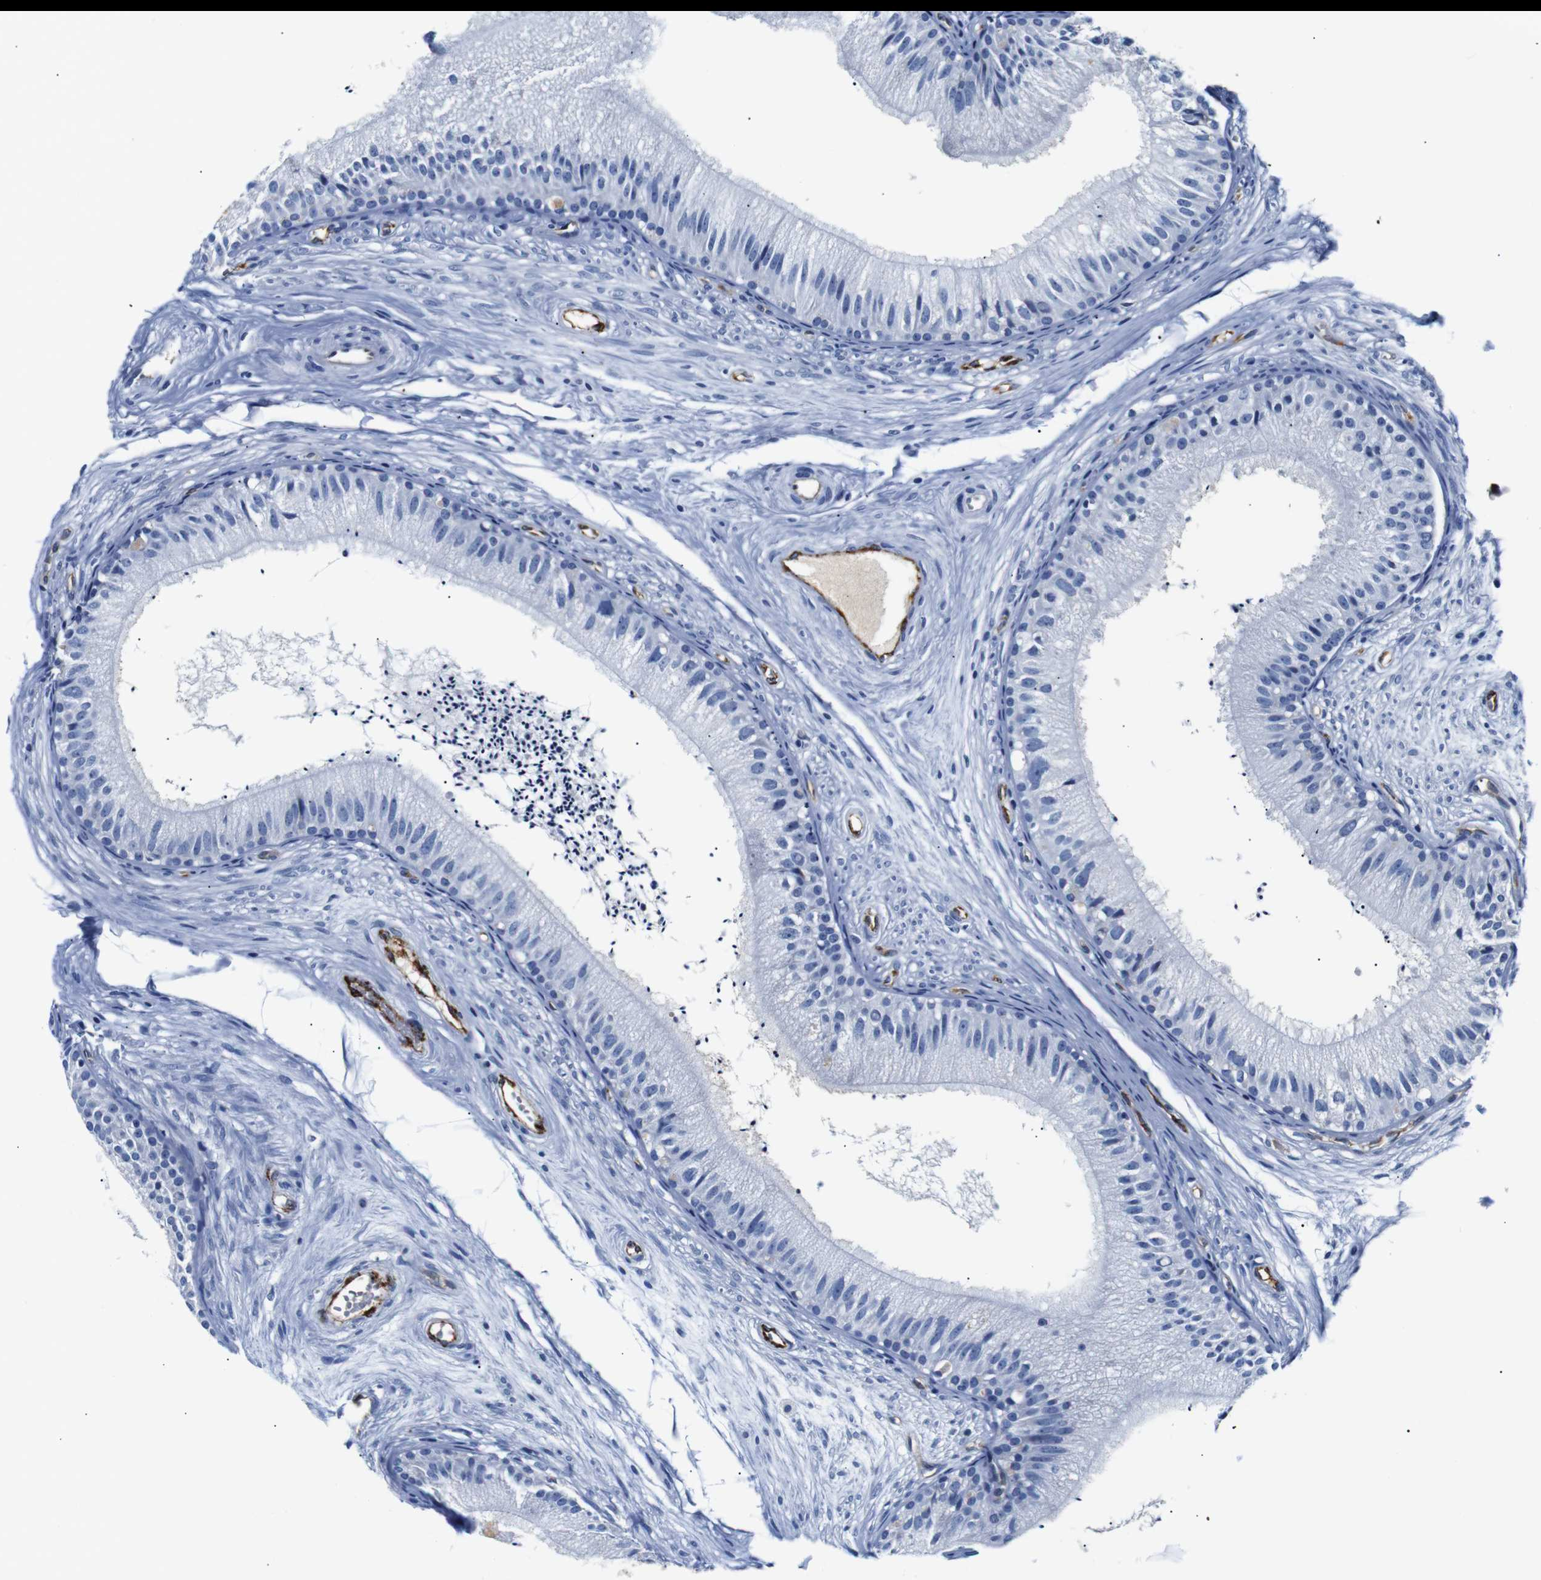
{"staining": {"intensity": "negative", "quantity": "none", "location": "none"}, "tissue": "epididymis", "cell_type": "Glandular cells", "image_type": "normal", "snomed": [{"axis": "morphology", "description": "Normal tissue, NOS"}, {"axis": "topography", "description": "Epididymis"}], "caption": "This is a histopathology image of IHC staining of normal epididymis, which shows no staining in glandular cells. The staining was performed using DAB to visualize the protein expression in brown, while the nuclei were stained in blue with hematoxylin (Magnification: 20x).", "gene": "MUC4", "patient": {"sex": "male", "age": 56}}